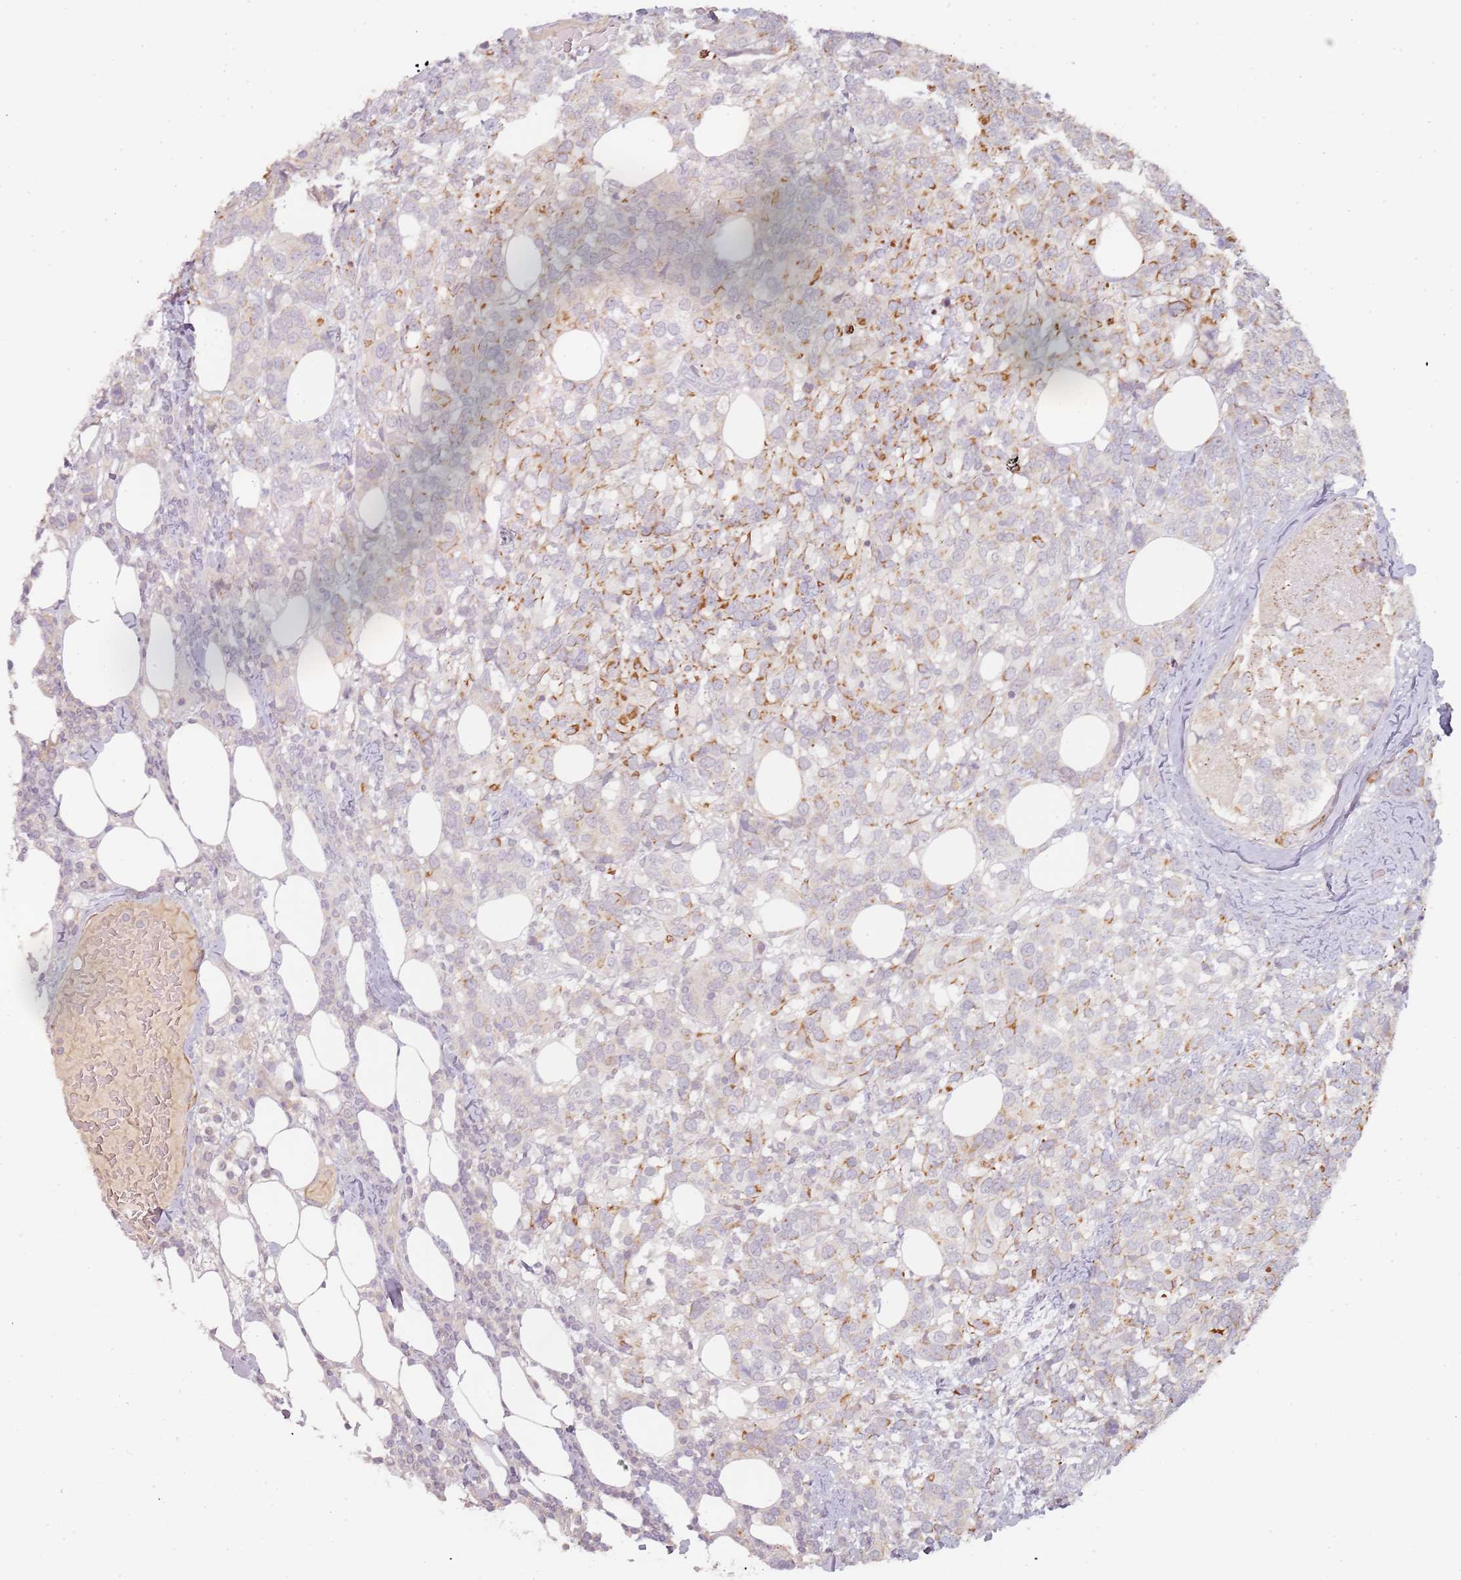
{"staining": {"intensity": "moderate", "quantity": "25%-75%", "location": "cytoplasmic/membranous"}, "tissue": "breast cancer", "cell_type": "Tumor cells", "image_type": "cancer", "snomed": [{"axis": "morphology", "description": "Lobular carcinoma"}, {"axis": "topography", "description": "Breast"}], "caption": "Breast lobular carcinoma stained with DAB (3,3'-diaminobenzidine) immunohistochemistry shows medium levels of moderate cytoplasmic/membranous expression in about 25%-75% of tumor cells. Immunohistochemistry stains the protein of interest in brown and the nuclei are stained blue.", "gene": "RPS6KA2", "patient": {"sex": "female", "age": 59}}